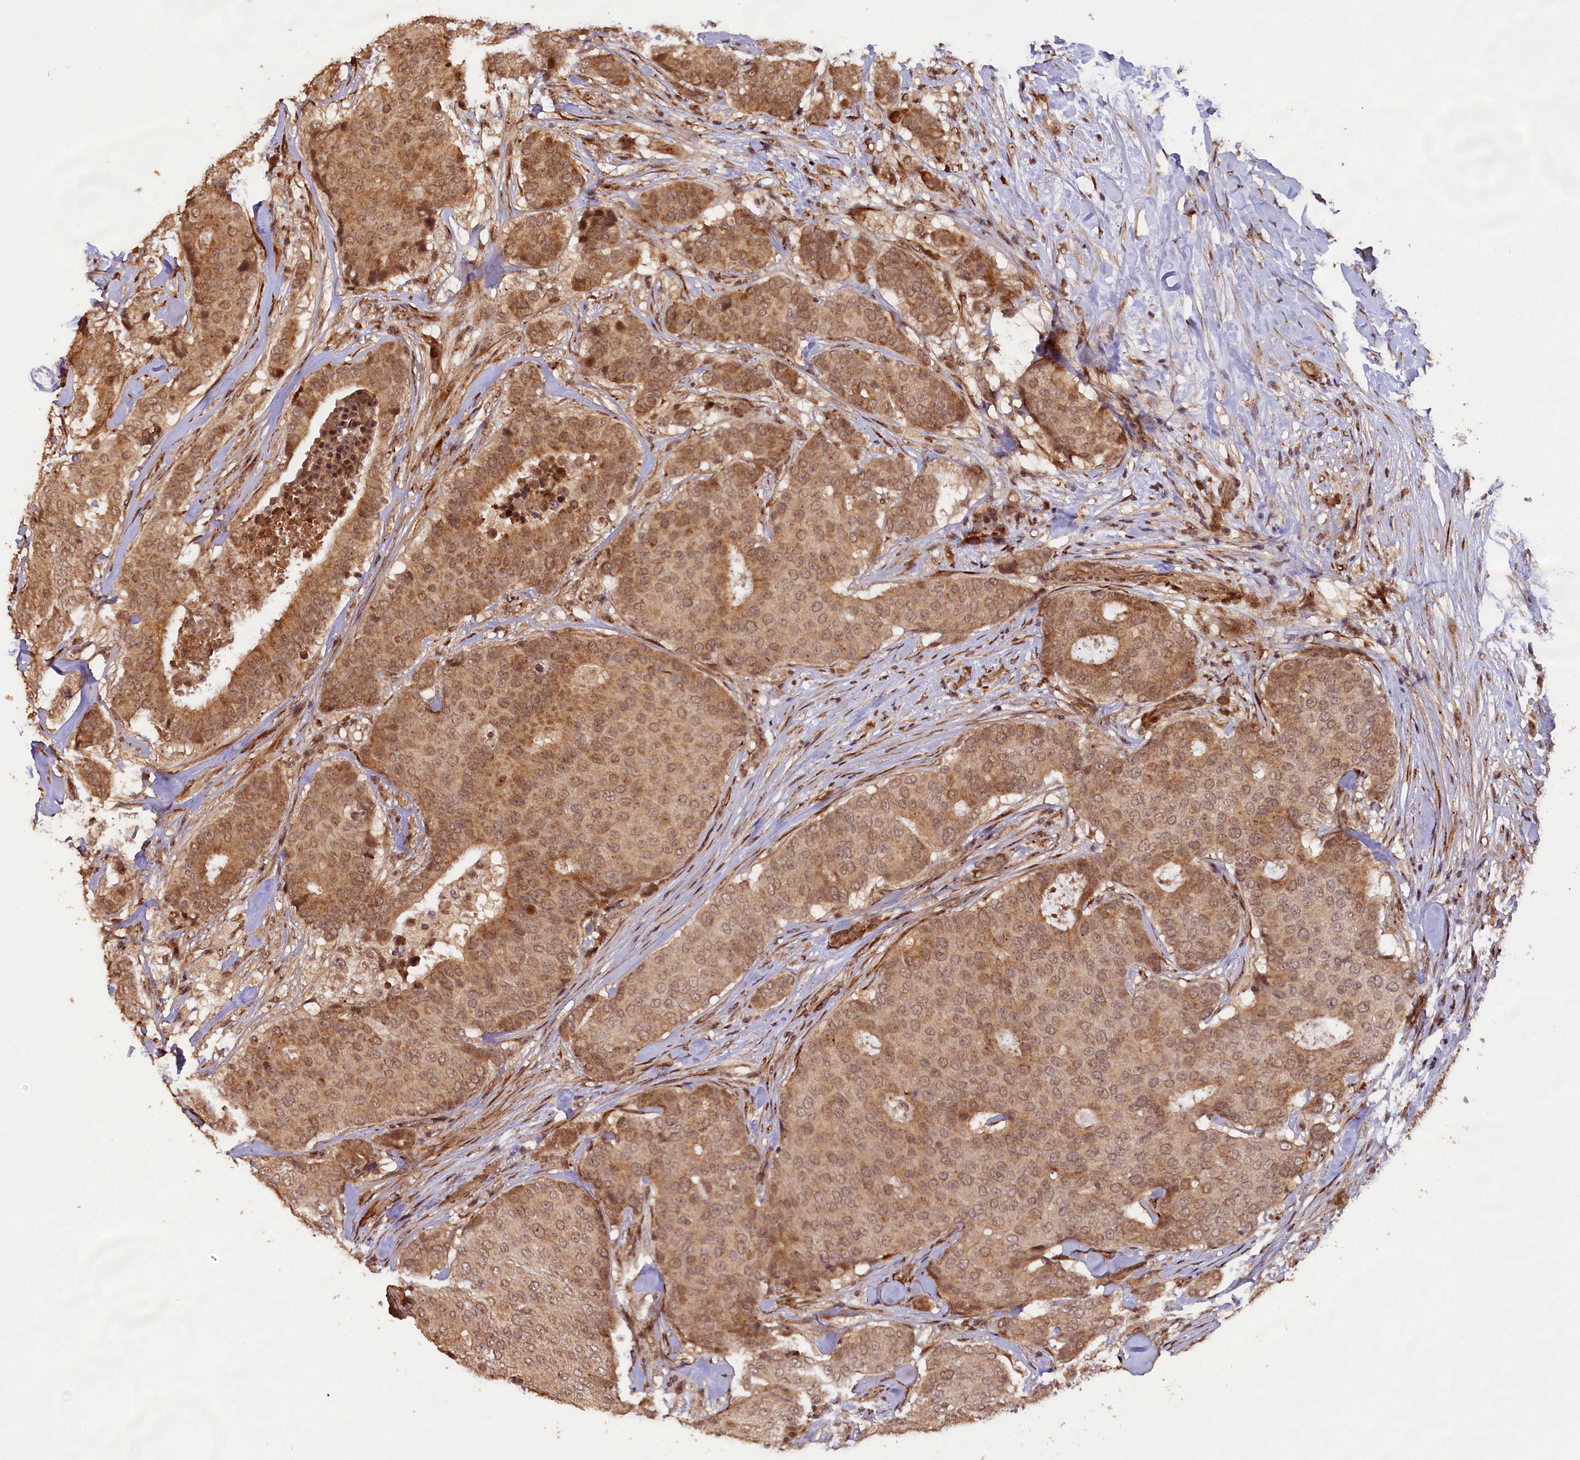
{"staining": {"intensity": "moderate", "quantity": ">75%", "location": "cytoplasmic/membranous,nuclear"}, "tissue": "breast cancer", "cell_type": "Tumor cells", "image_type": "cancer", "snomed": [{"axis": "morphology", "description": "Duct carcinoma"}, {"axis": "topography", "description": "Breast"}], "caption": "Immunohistochemistry histopathology image of human breast intraductal carcinoma stained for a protein (brown), which demonstrates medium levels of moderate cytoplasmic/membranous and nuclear staining in about >75% of tumor cells.", "gene": "SHPRH", "patient": {"sex": "female", "age": 75}}